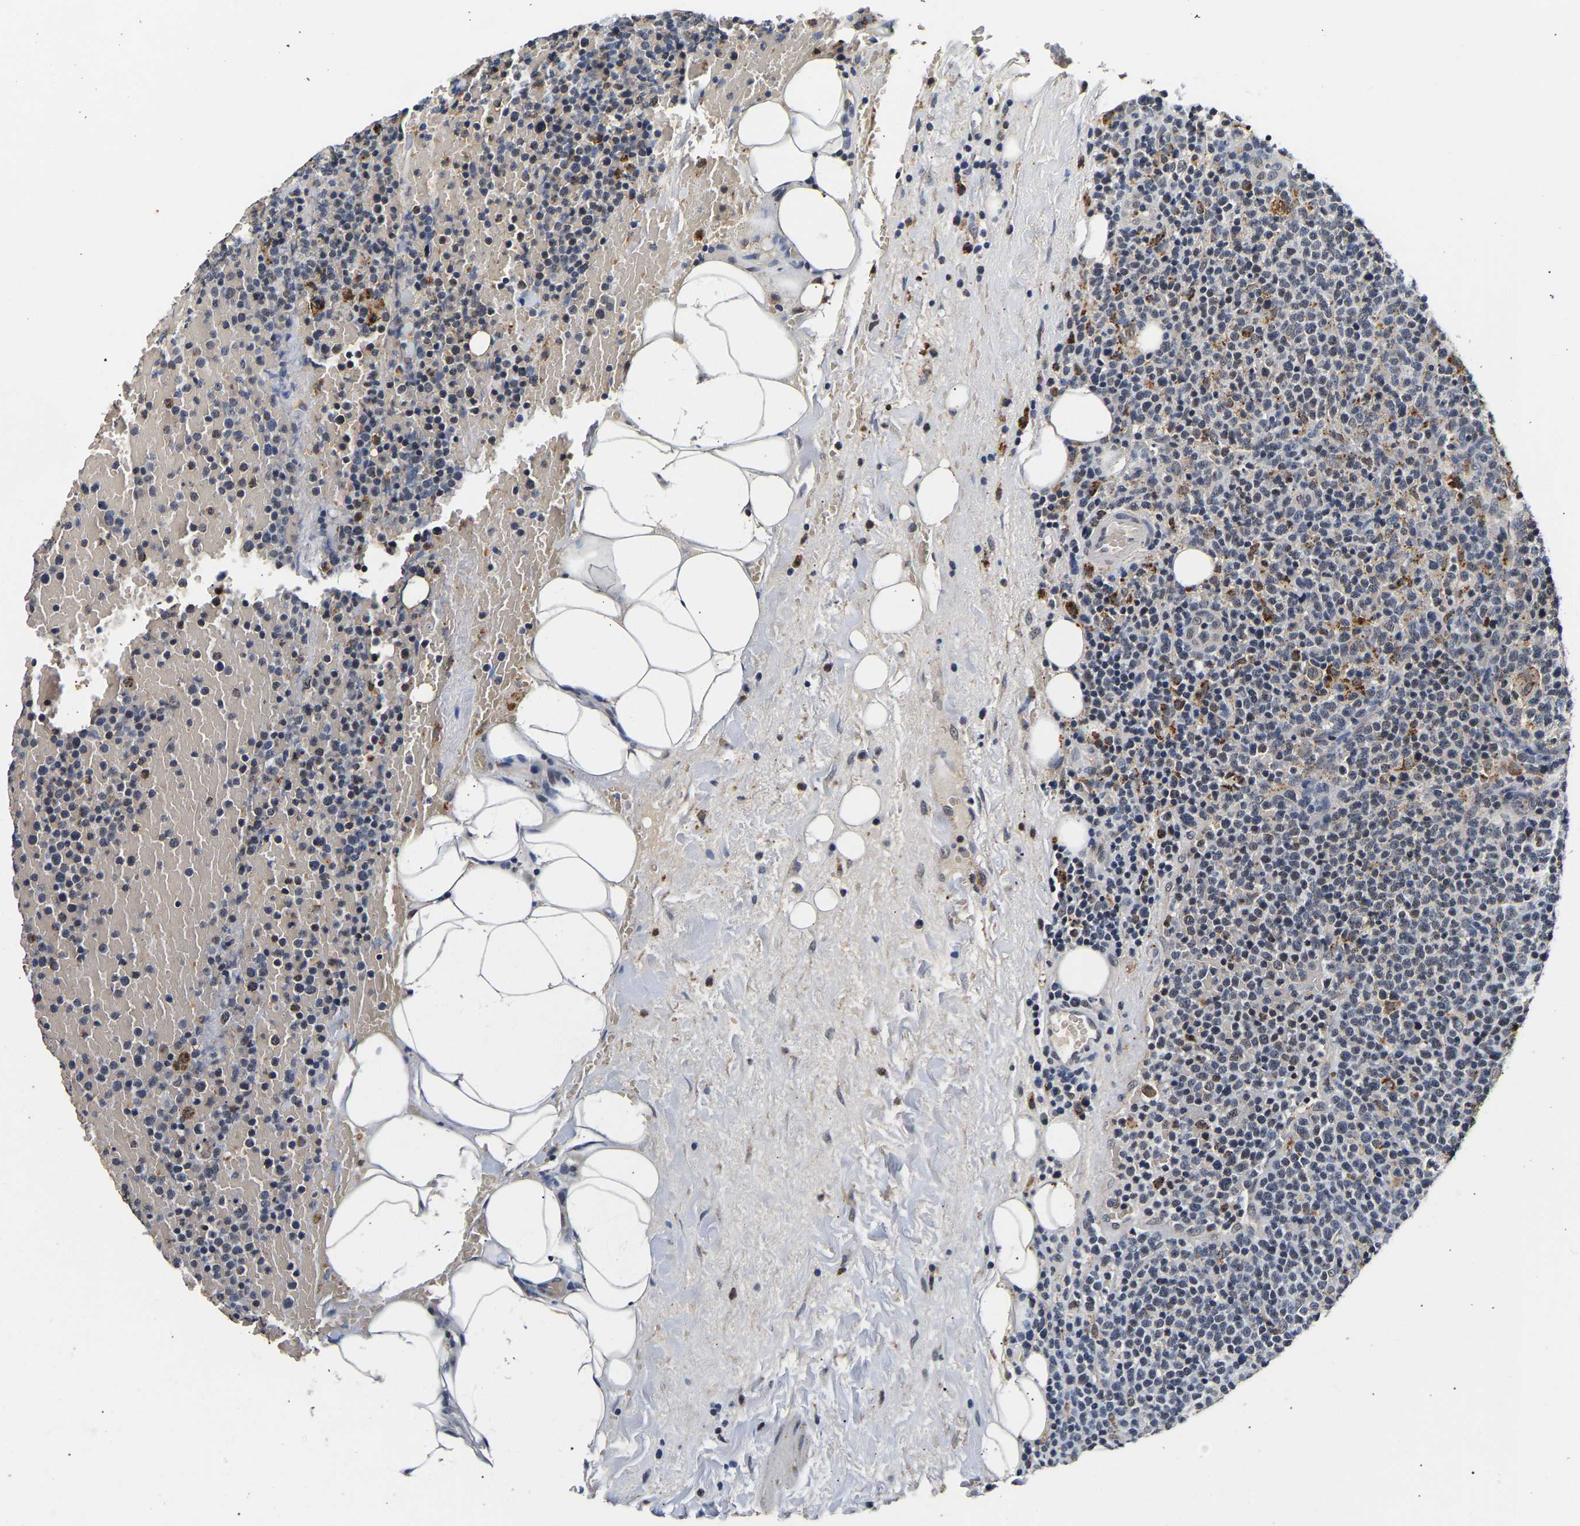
{"staining": {"intensity": "negative", "quantity": "none", "location": "none"}, "tissue": "lymphoma", "cell_type": "Tumor cells", "image_type": "cancer", "snomed": [{"axis": "morphology", "description": "Malignant lymphoma, non-Hodgkin's type, High grade"}, {"axis": "topography", "description": "Lymph node"}], "caption": "High-grade malignant lymphoma, non-Hodgkin's type stained for a protein using immunohistochemistry demonstrates no staining tumor cells.", "gene": "SMU1", "patient": {"sex": "male", "age": 61}}